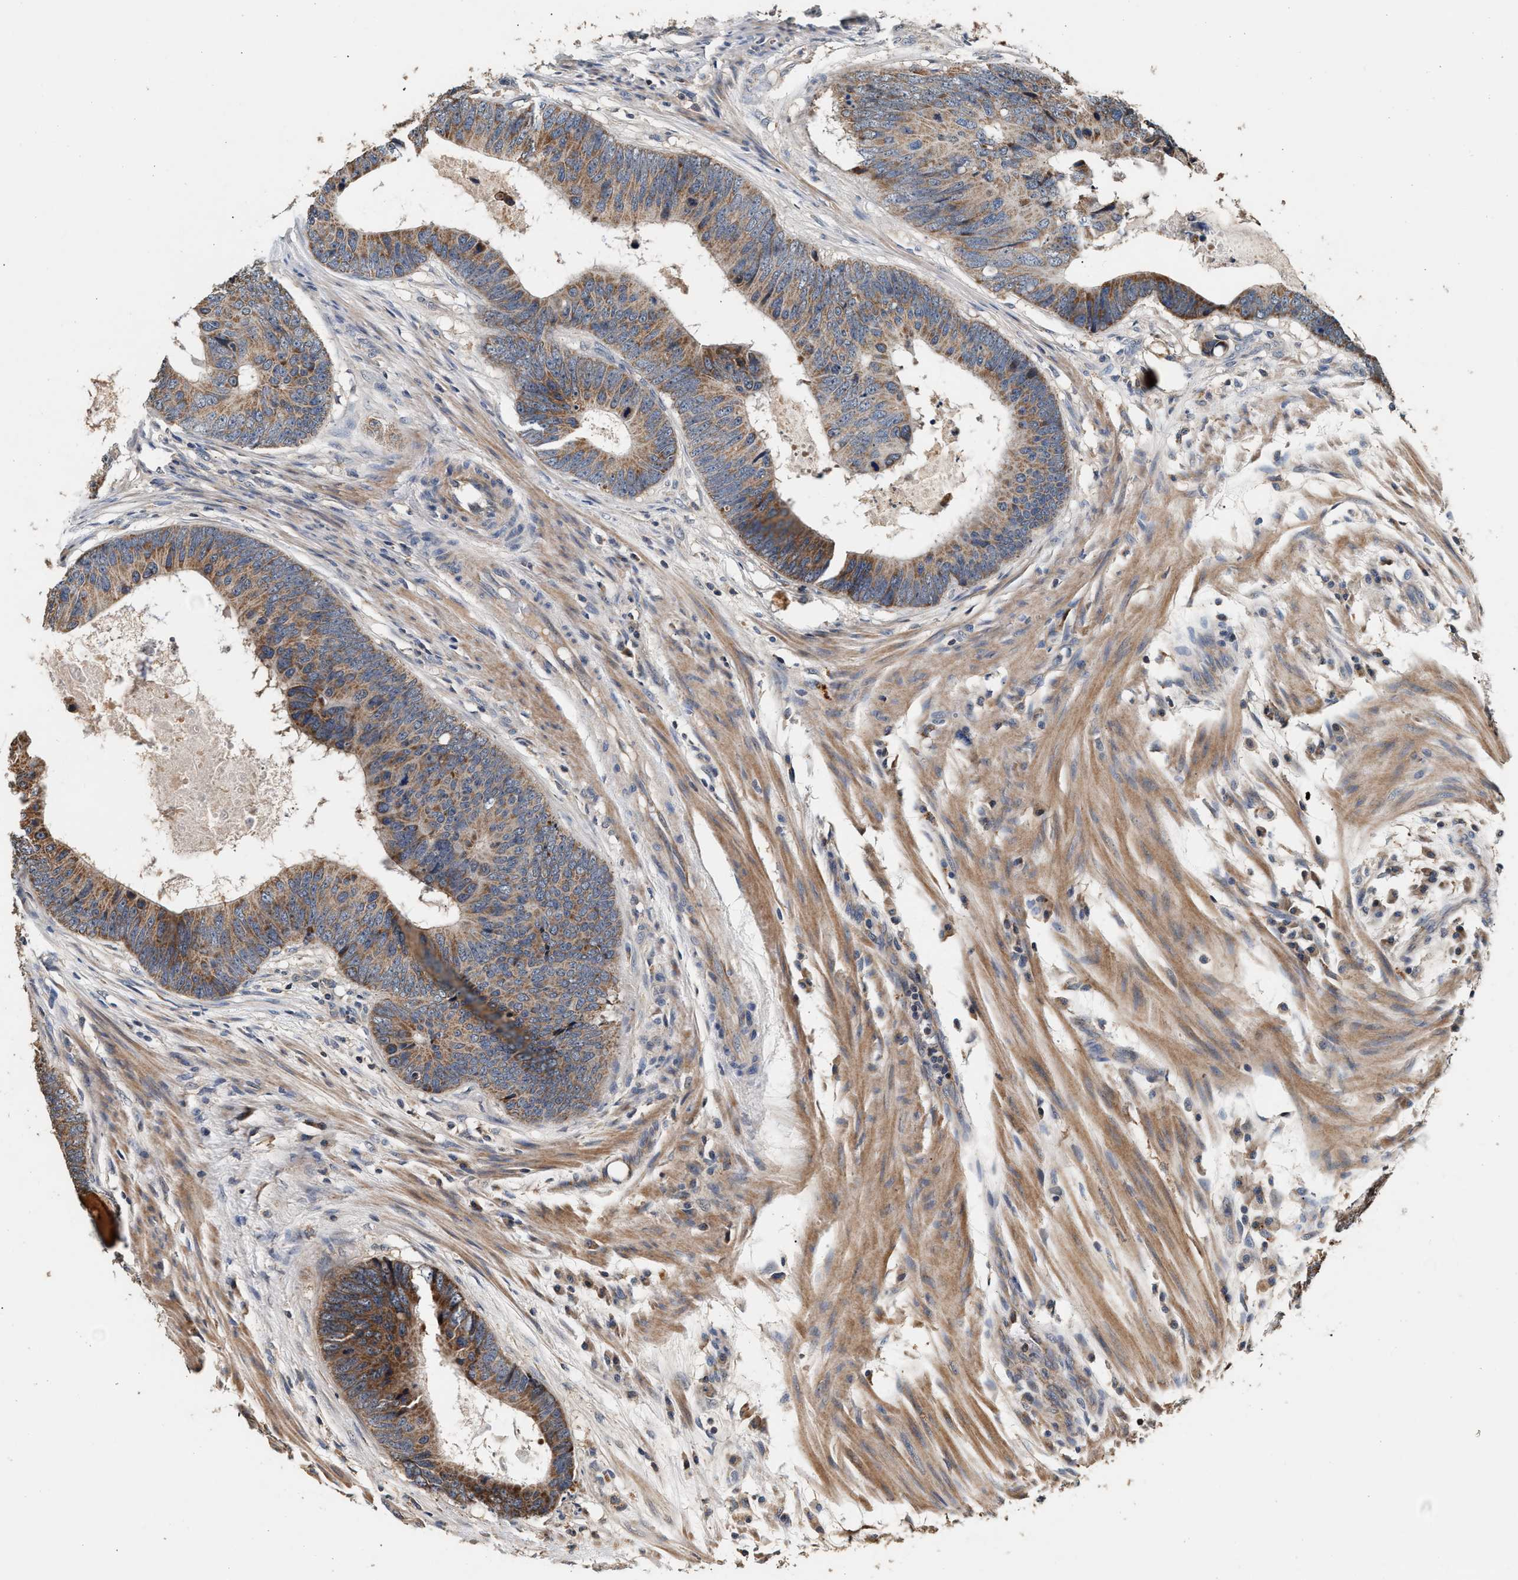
{"staining": {"intensity": "moderate", "quantity": ">75%", "location": "cytoplasmic/membranous"}, "tissue": "colorectal cancer", "cell_type": "Tumor cells", "image_type": "cancer", "snomed": [{"axis": "morphology", "description": "Adenocarcinoma, NOS"}, {"axis": "topography", "description": "Colon"}], "caption": "Colorectal cancer stained with IHC demonstrates moderate cytoplasmic/membranous positivity in approximately >75% of tumor cells.", "gene": "PTGR3", "patient": {"sex": "male", "age": 56}}